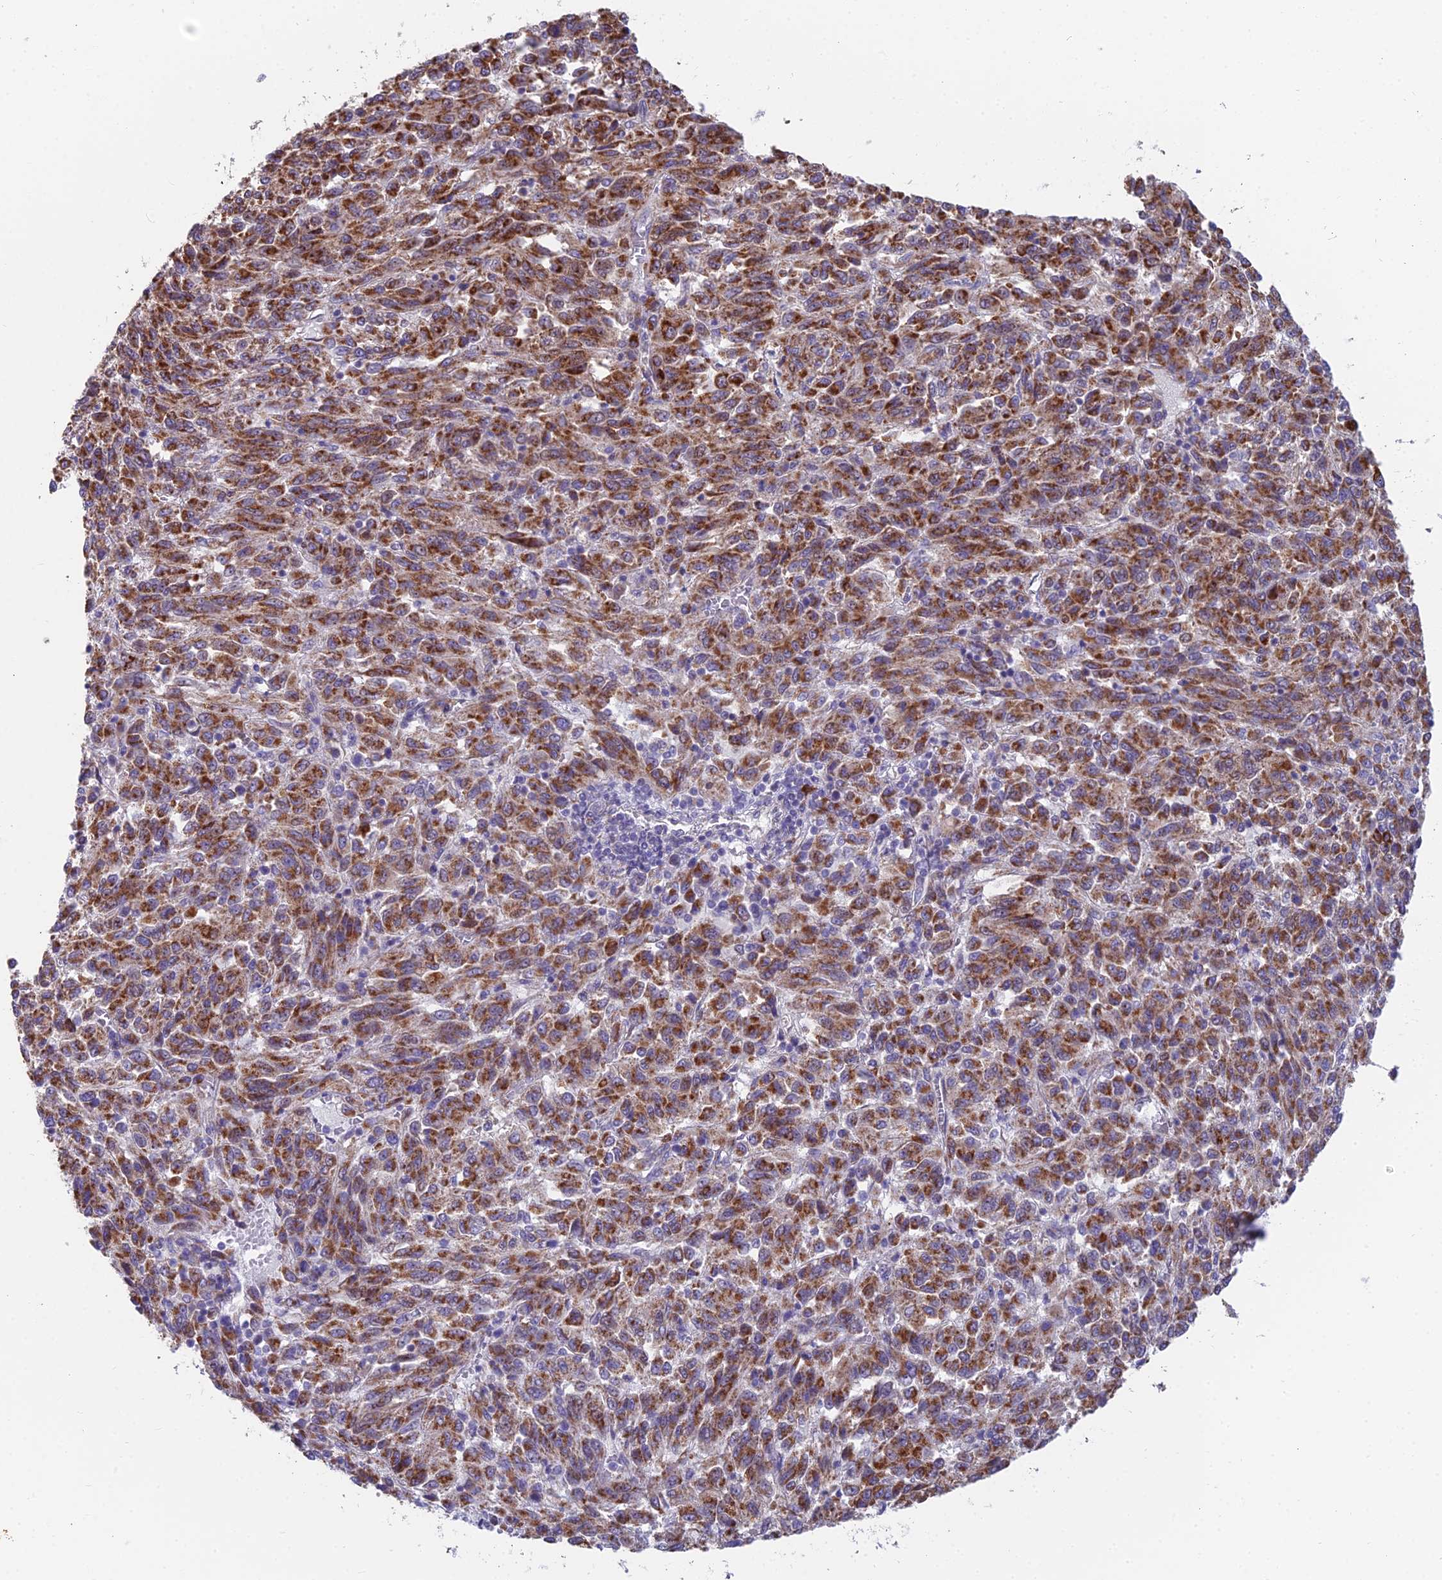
{"staining": {"intensity": "strong", "quantity": ">75%", "location": "cytoplasmic/membranous"}, "tissue": "melanoma", "cell_type": "Tumor cells", "image_type": "cancer", "snomed": [{"axis": "morphology", "description": "Malignant melanoma, Metastatic site"}, {"axis": "topography", "description": "Lung"}], "caption": "Strong cytoplasmic/membranous expression is seen in about >75% of tumor cells in malignant melanoma (metastatic site).", "gene": "TBC1D20", "patient": {"sex": "male", "age": 64}}